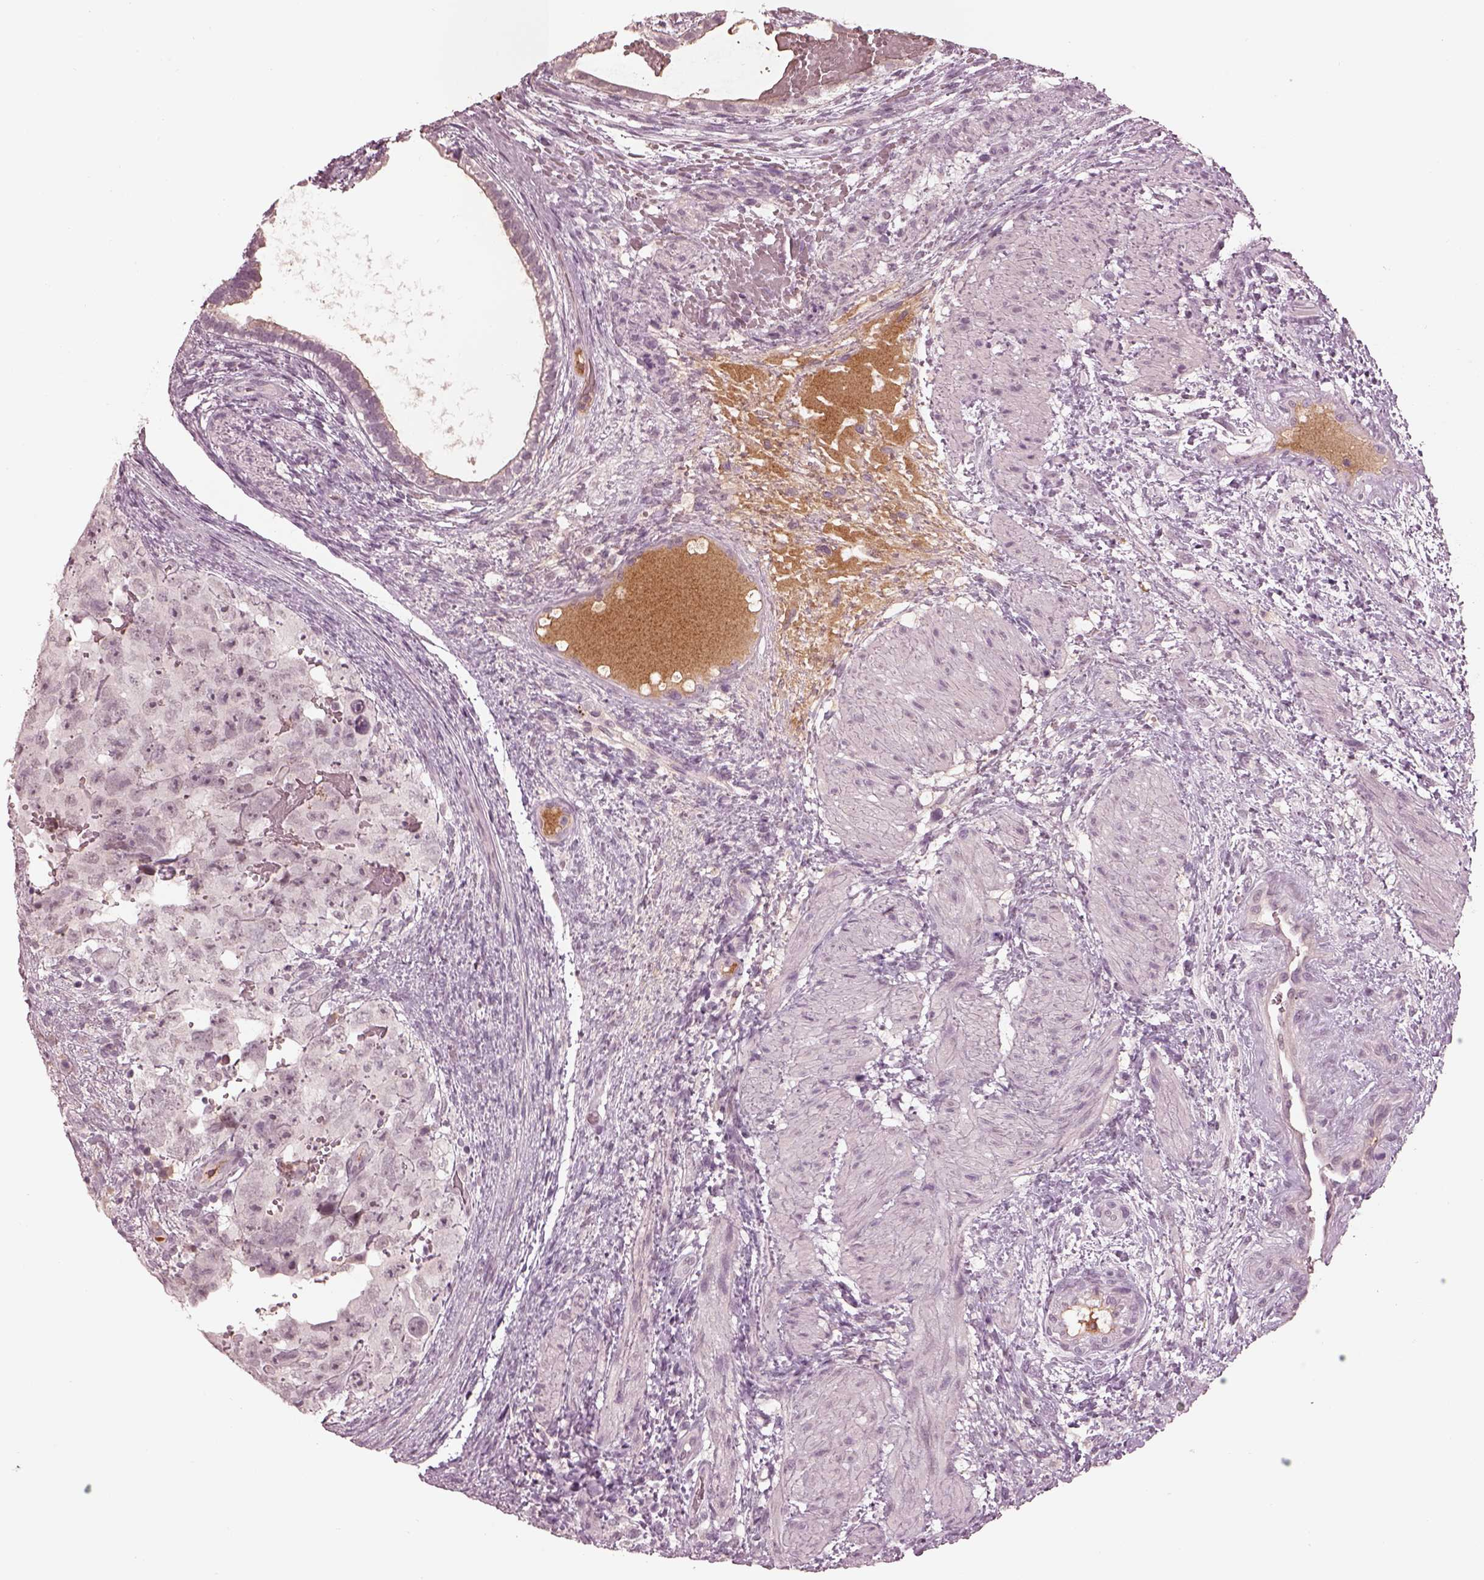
{"staining": {"intensity": "negative", "quantity": "none", "location": "none"}, "tissue": "testis cancer", "cell_type": "Tumor cells", "image_type": "cancer", "snomed": [{"axis": "morphology", "description": "Normal tissue, NOS"}, {"axis": "morphology", "description": "Carcinoma, Embryonal, NOS"}, {"axis": "topography", "description": "Testis"}, {"axis": "topography", "description": "Epididymis"}], "caption": "Immunohistochemistry (IHC) micrograph of neoplastic tissue: human testis cancer (embryonal carcinoma) stained with DAB (3,3'-diaminobenzidine) demonstrates no significant protein expression in tumor cells. (DAB (3,3'-diaminobenzidine) IHC visualized using brightfield microscopy, high magnification).", "gene": "KCNA2", "patient": {"sex": "male", "age": 24}}